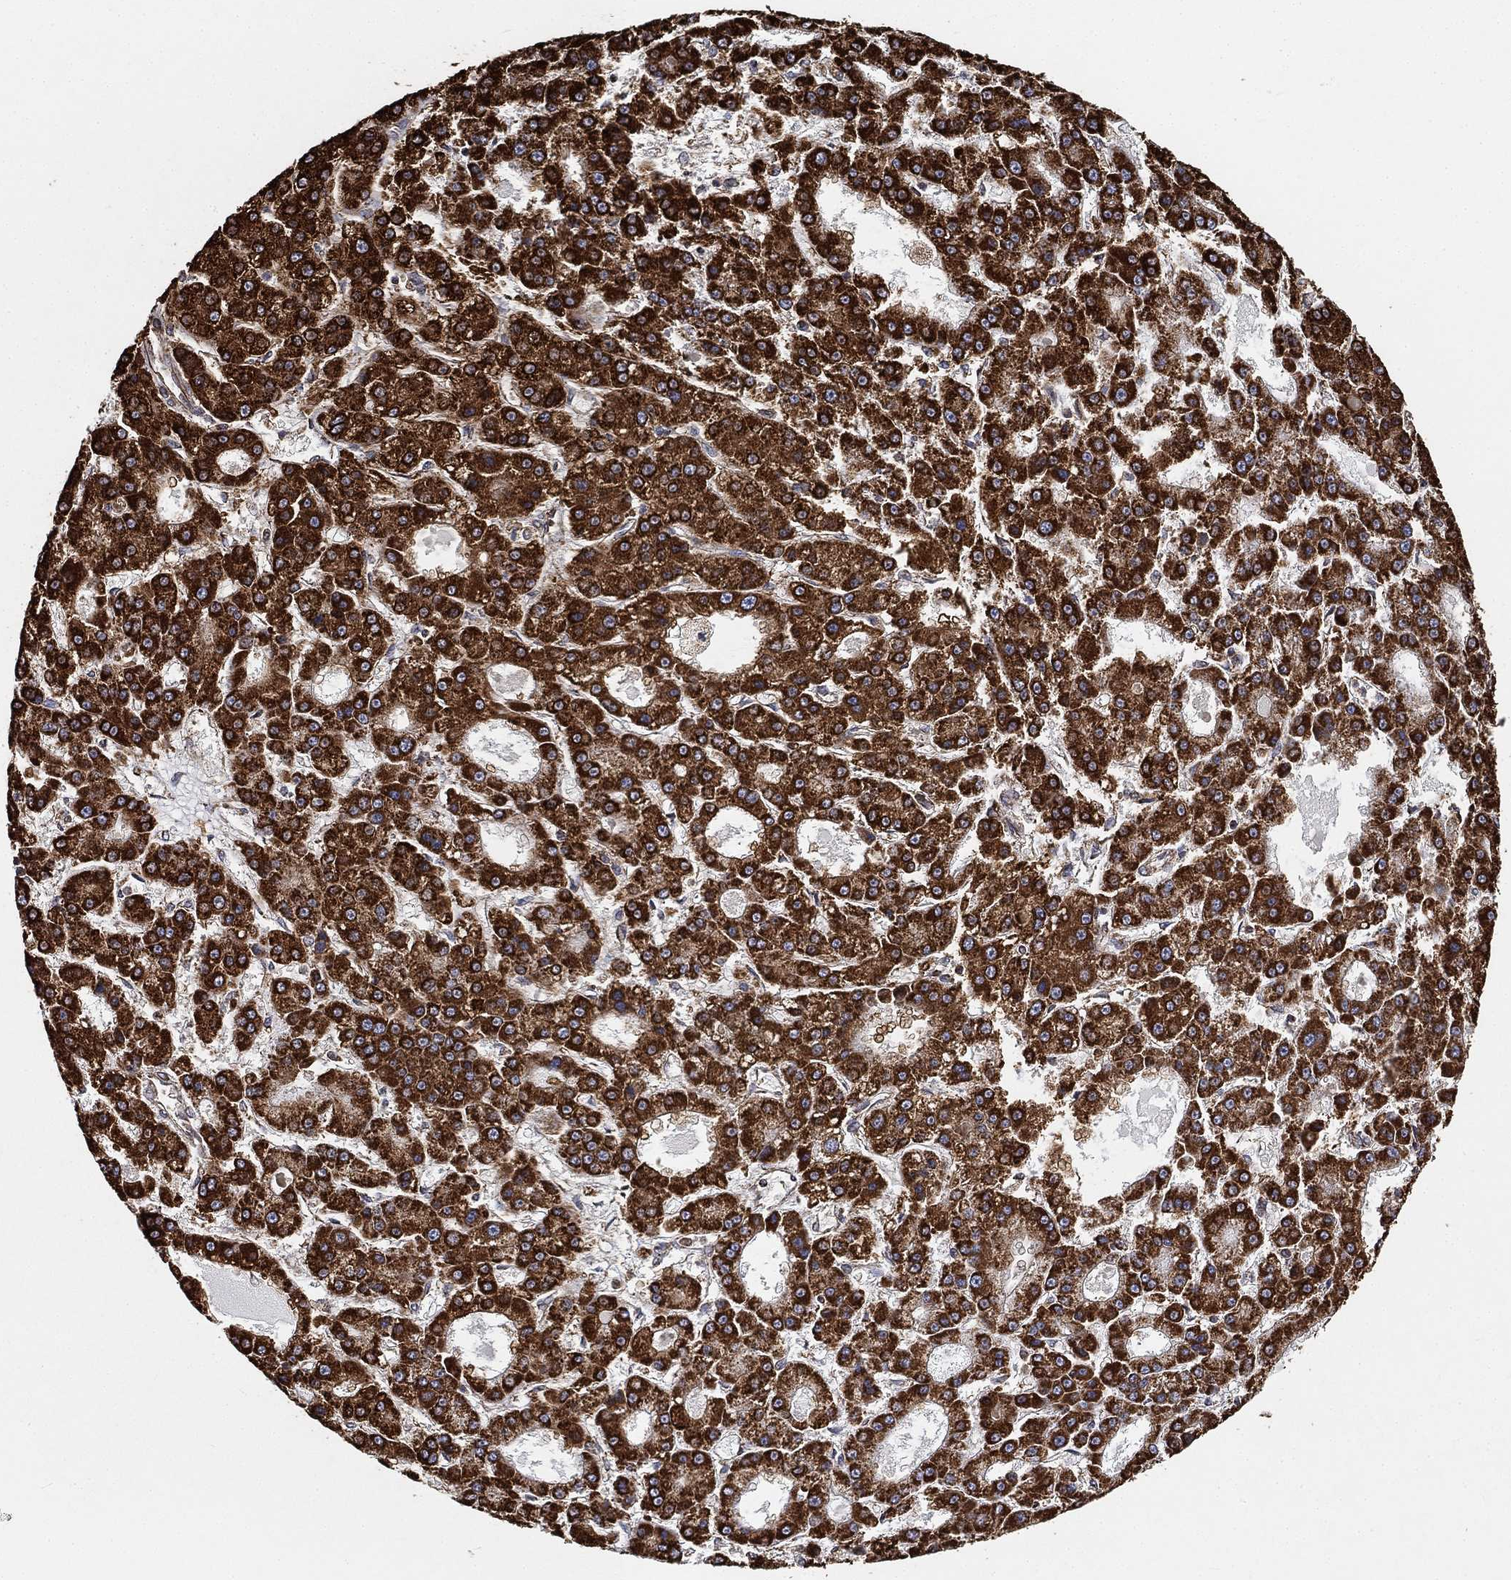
{"staining": {"intensity": "strong", "quantity": ">75%", "location": "cytoplasmic/membranous"}, "tissue": "liver cancer", "cell_type": "Tumor cells", "image_type": "cancer", "snomed": [{"axis": "morphology", "description": "Carcinoma, Hepatocellular, NOS"}, {"axis": "topography", "description": "Liver"}], "caption": "Immunohistochemistry (IHC) (DAB (3,3'-diaminobenzidine)) staining of human liver cancer (hepatocellular carcinoma) reveals strong cytoplasmic/membranous protein expression in approximately >75% of tumor cells.", "gene": "SLC38A7", "patient": {"sex": "male", "age": 70}}